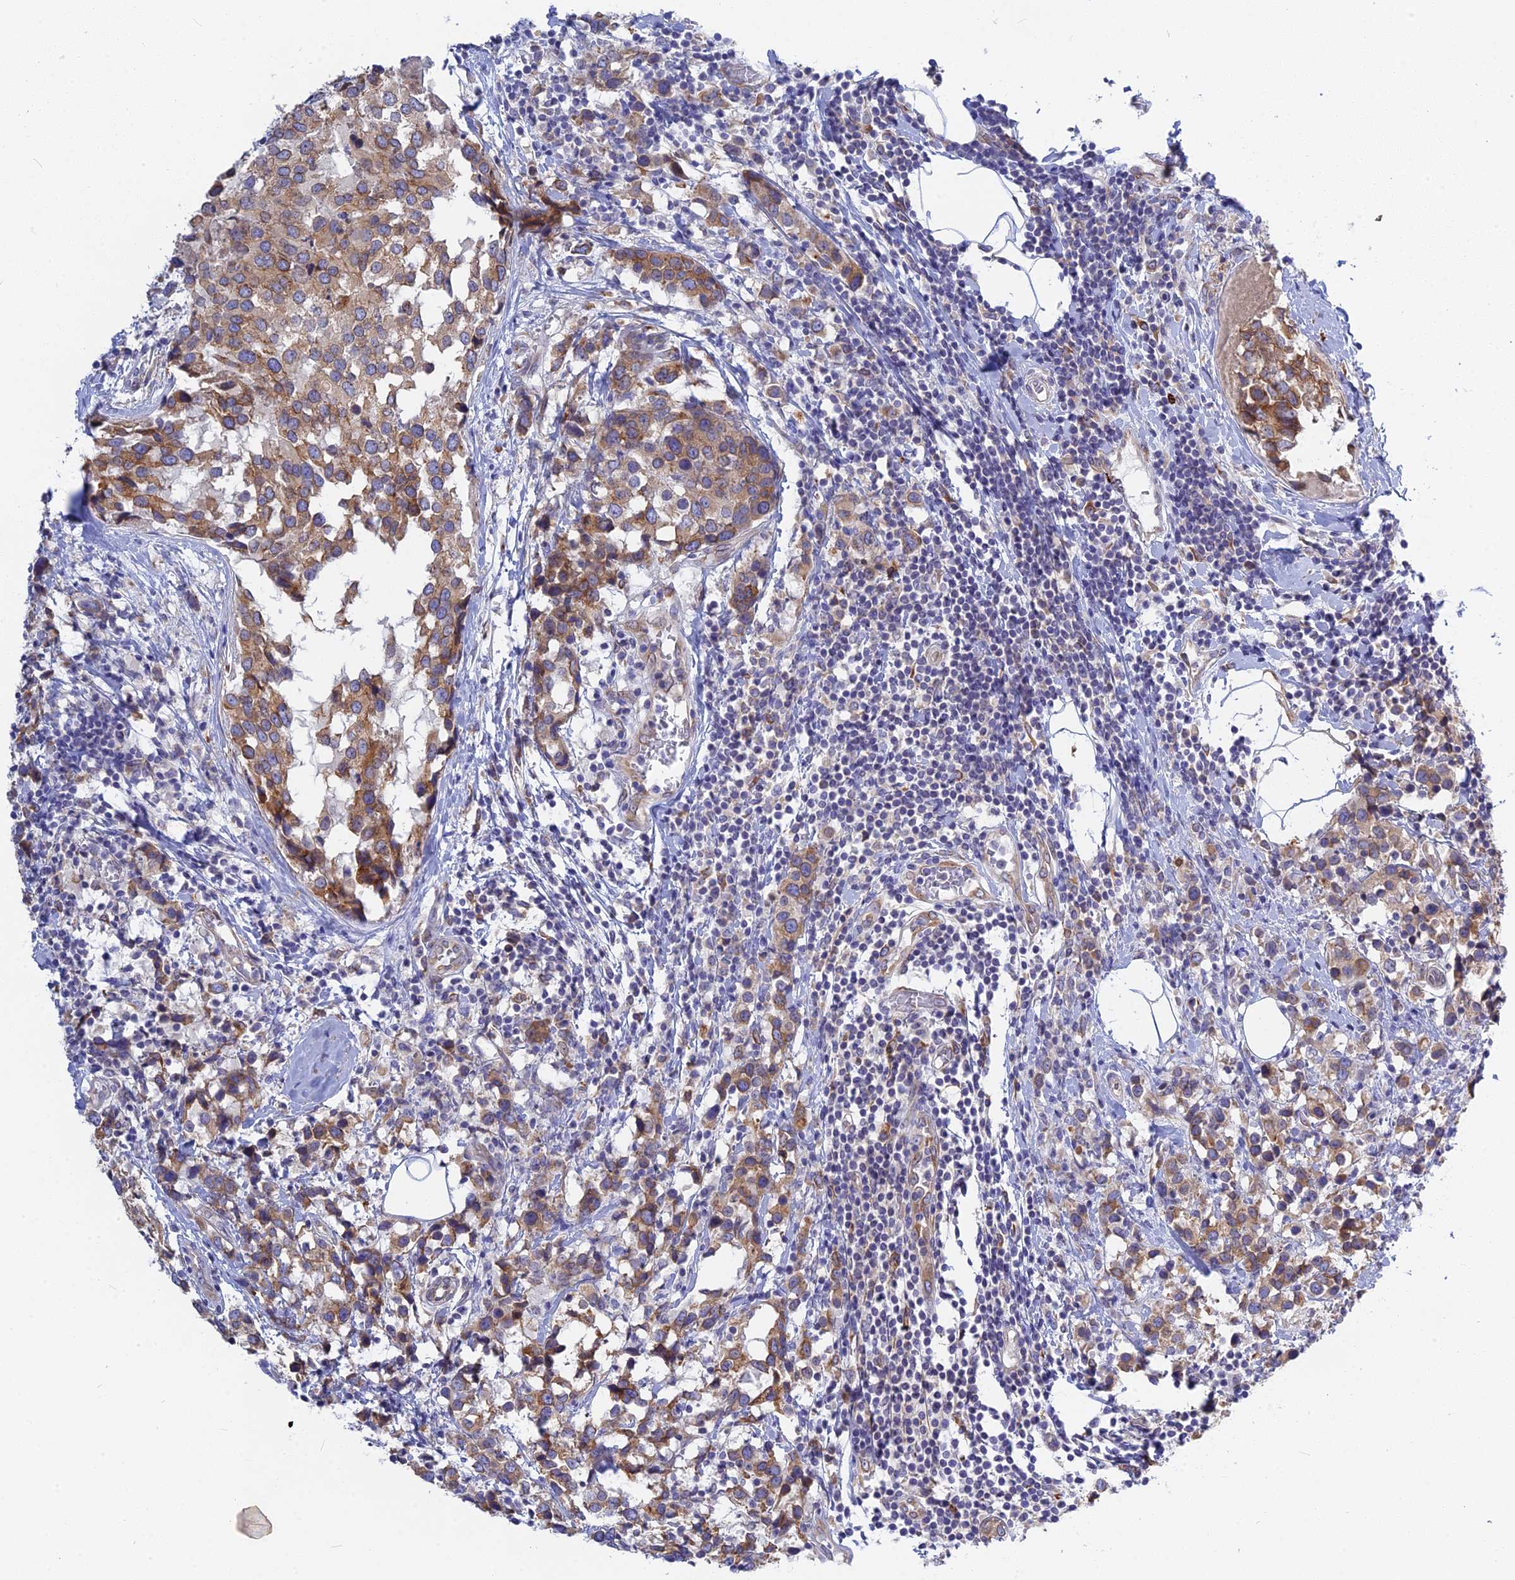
{"staining": {"intensity": "moderate", "quantity": ">75%", "location": "cytoplasmic/membranous"}, "tissue": "breast cancer", "cell_type": "Tumor cells", "image_type": "cancer", "snomed": [{"axis": "morphology", "description": "Lobular carcinoma"}, {"axis": "topography", "description": "Breast"}], "caption": "Moderate cytoplasmic/membranous expression for a protein is appreciated in about >75% of tumor cells of lobular carcinoma (breast) using IHC.", "gene": "TLCD1", "patient": {"sex": "female", "age": 59}}